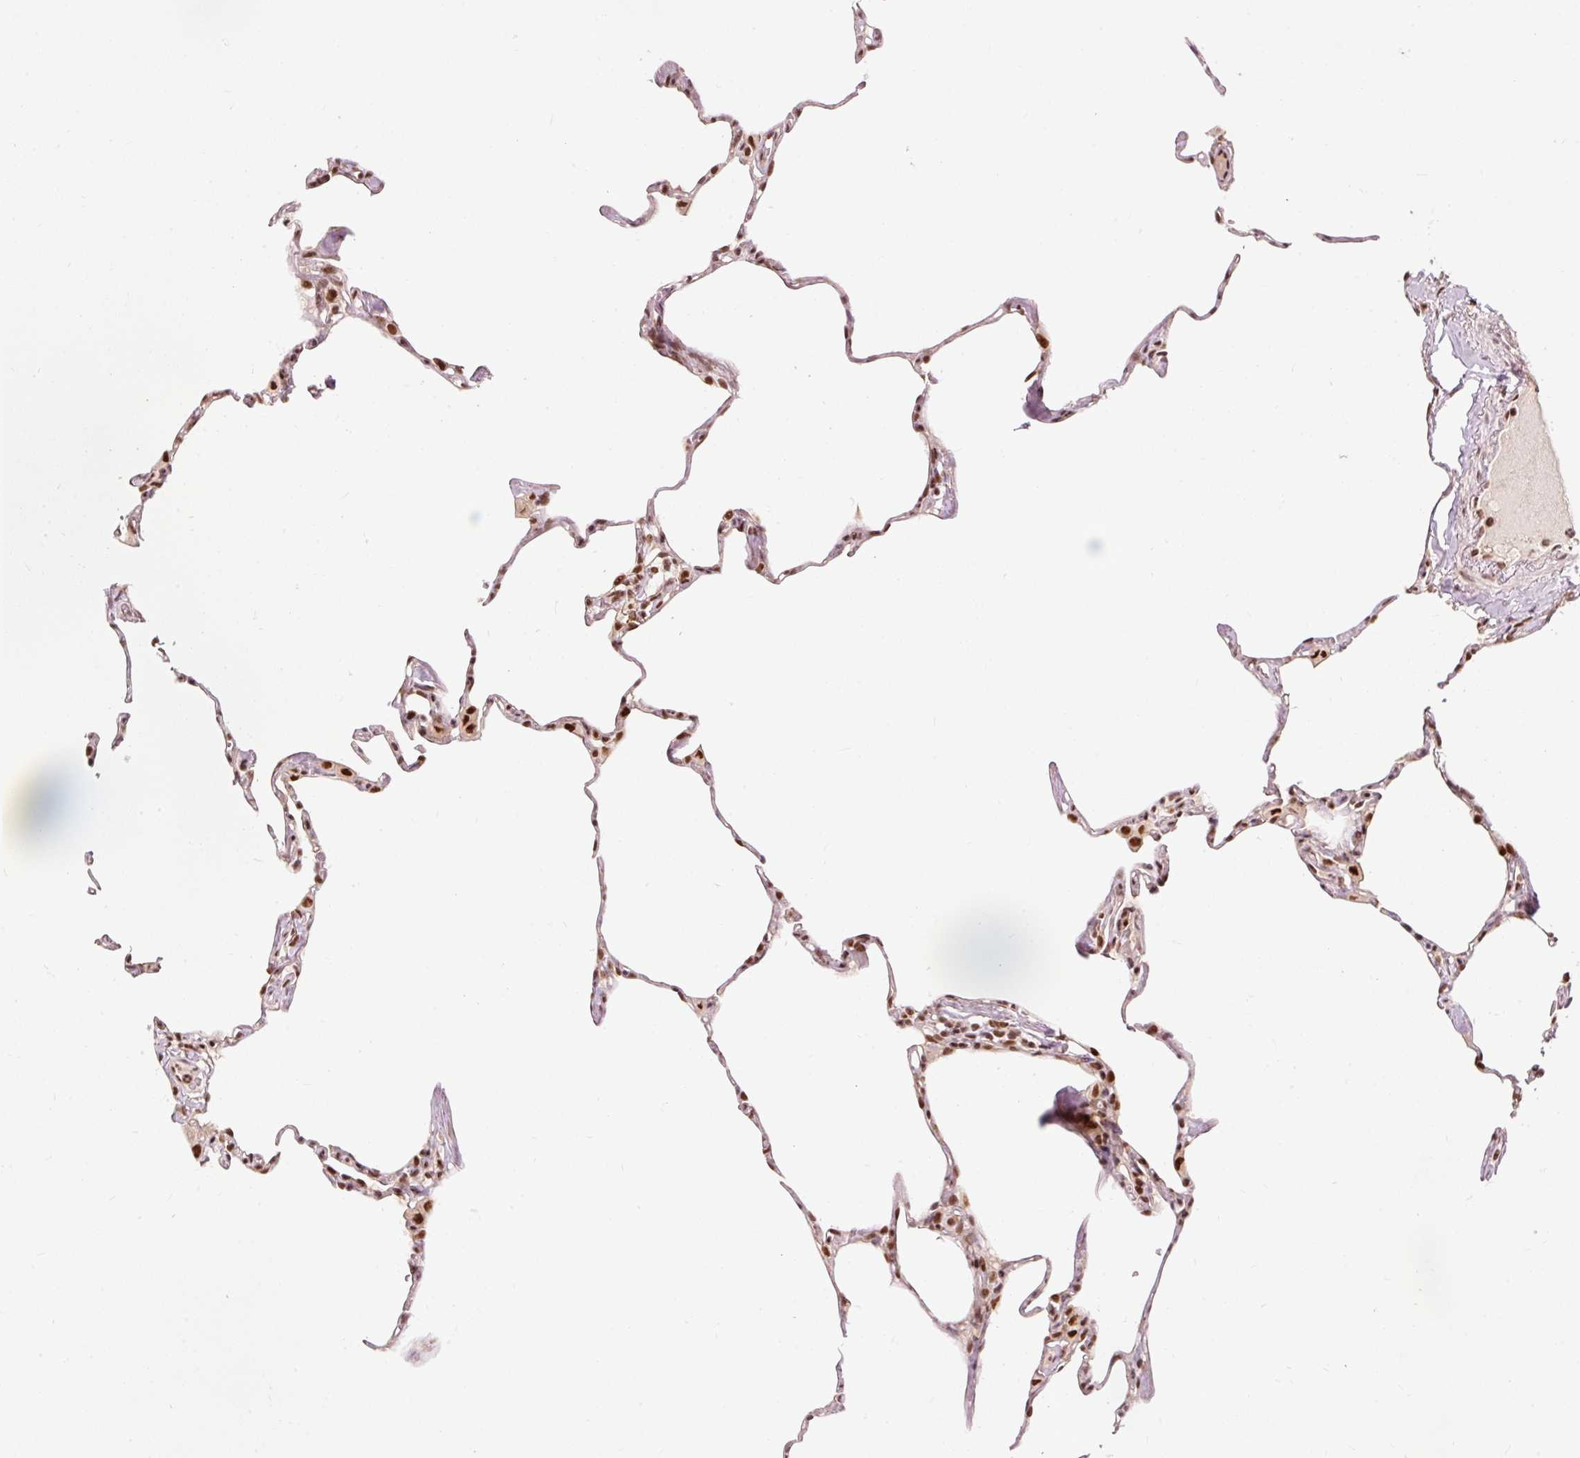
{"staining": {"intensity": "strong", "quantity": "25%-75%", "location": "nuclear"}, "tissue": "lung", "cell_type": "Alveolar cells", "image_type": "normal", "snomed": [{"axis": "morphology", "description": "Normal tissue, NOS"}, {"axis": "topography", "description": "Lung"}], "caption": "An immunohistochemistry photomicrograph of benign tissue is shown. Protein staining in brown shows strong nuclear positivity in lung within alveolar cells. Nuclei are stained in blue.", "gene": "ZBTB44", "patient": {"sex": "male", "age": 65}}